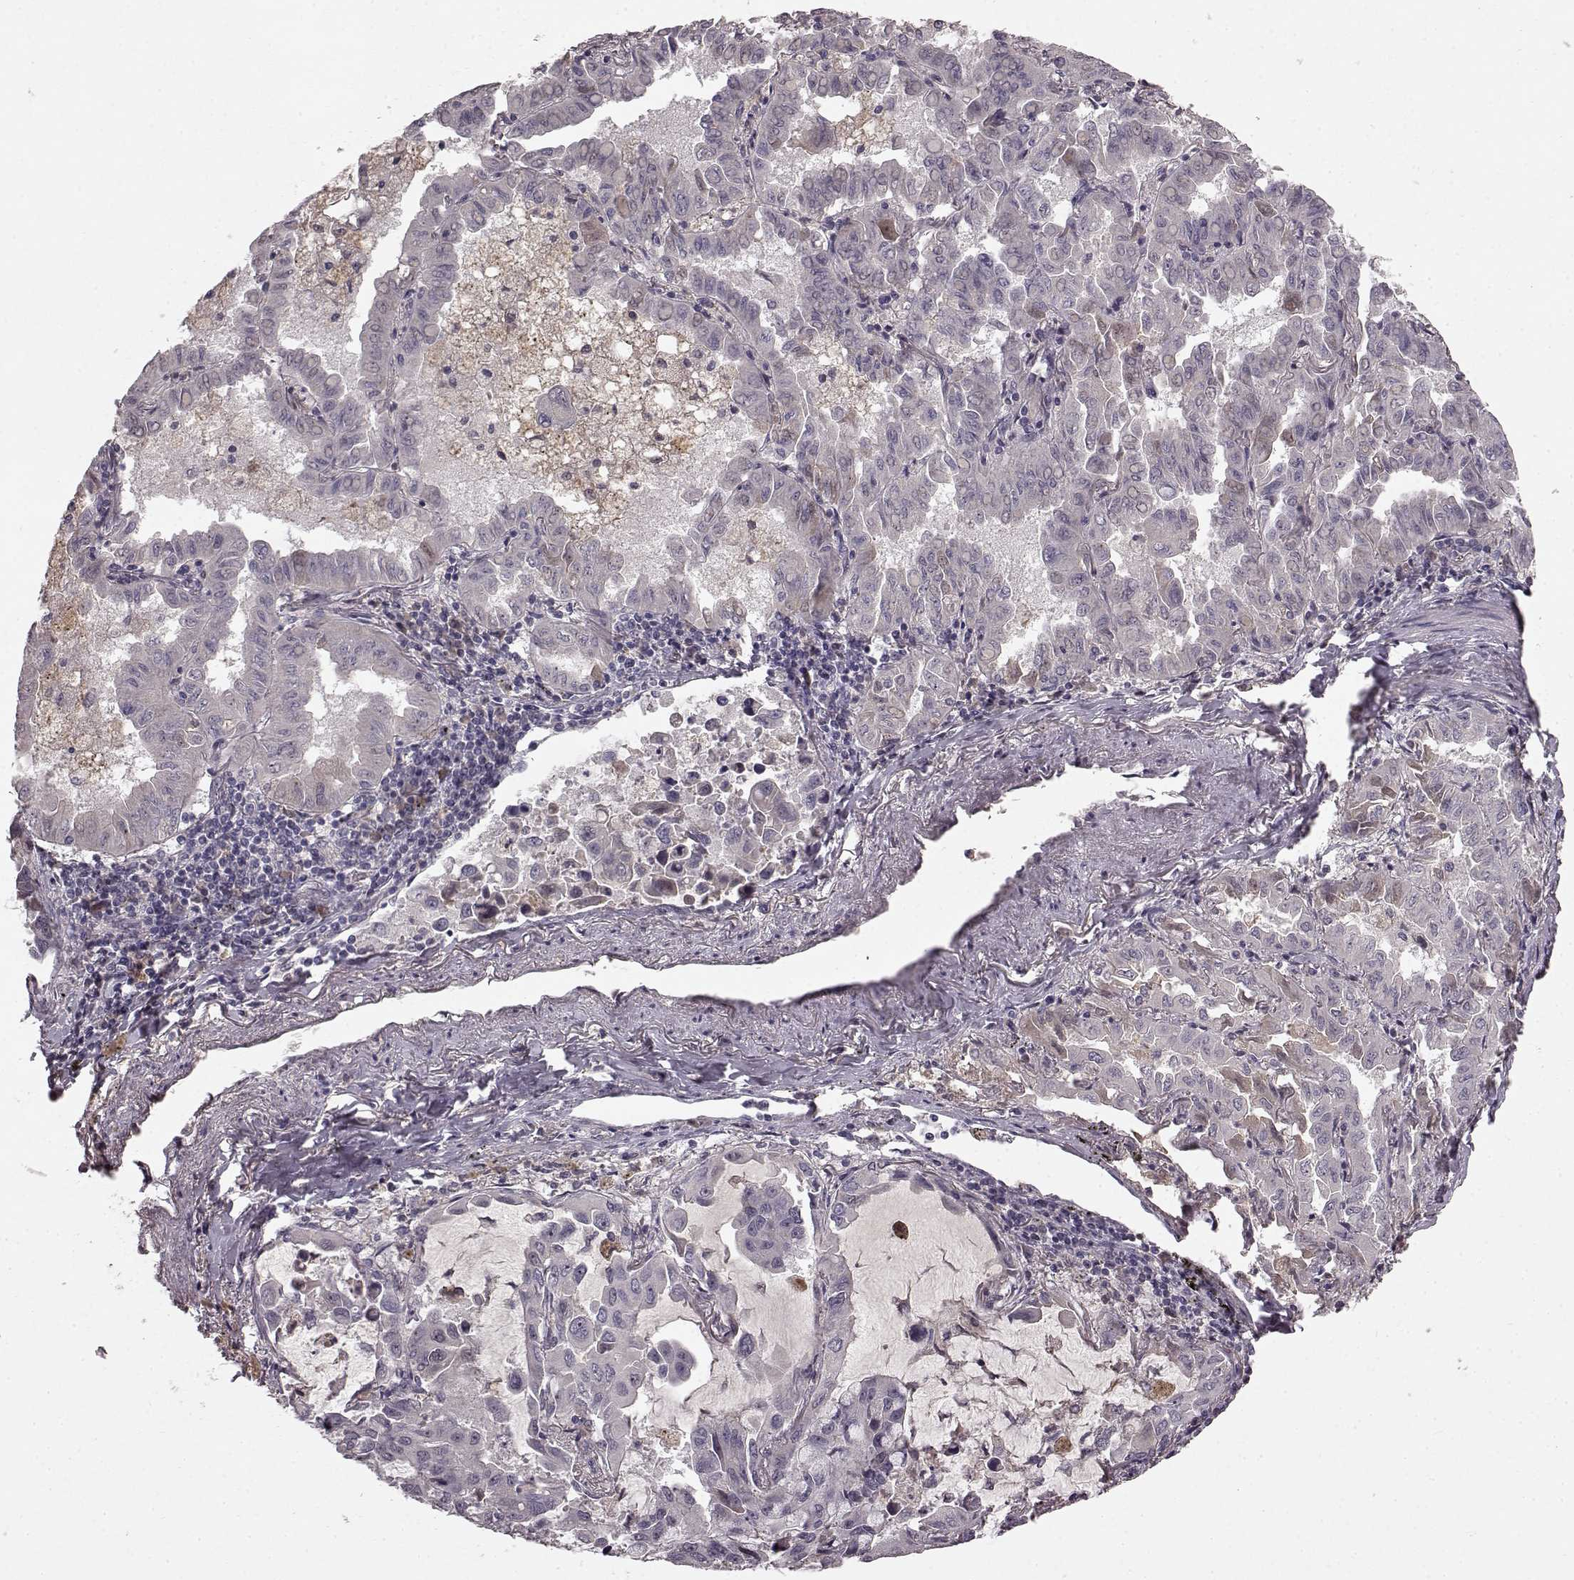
{"staining": {"intensity": "negative", "quantity": "none", "location": "none"}, "tissue": "lung cancer", "cell_type": "Tumor cells", "image_type": "cancer", "snomed": [{"axis": "morphology", "description": "Adenocarcinoma, NOS"}, {"axis": "topography", "description": "Lung"}], "caption": "This micrograph is of lung adenocarcinoma stained with IHC to label a protein in brown with the nuclei are counter-stained blue. There is no expression in tumor cells.", "gene": "SLC22A18", "patient": {"sex": "male", "age": 64}}